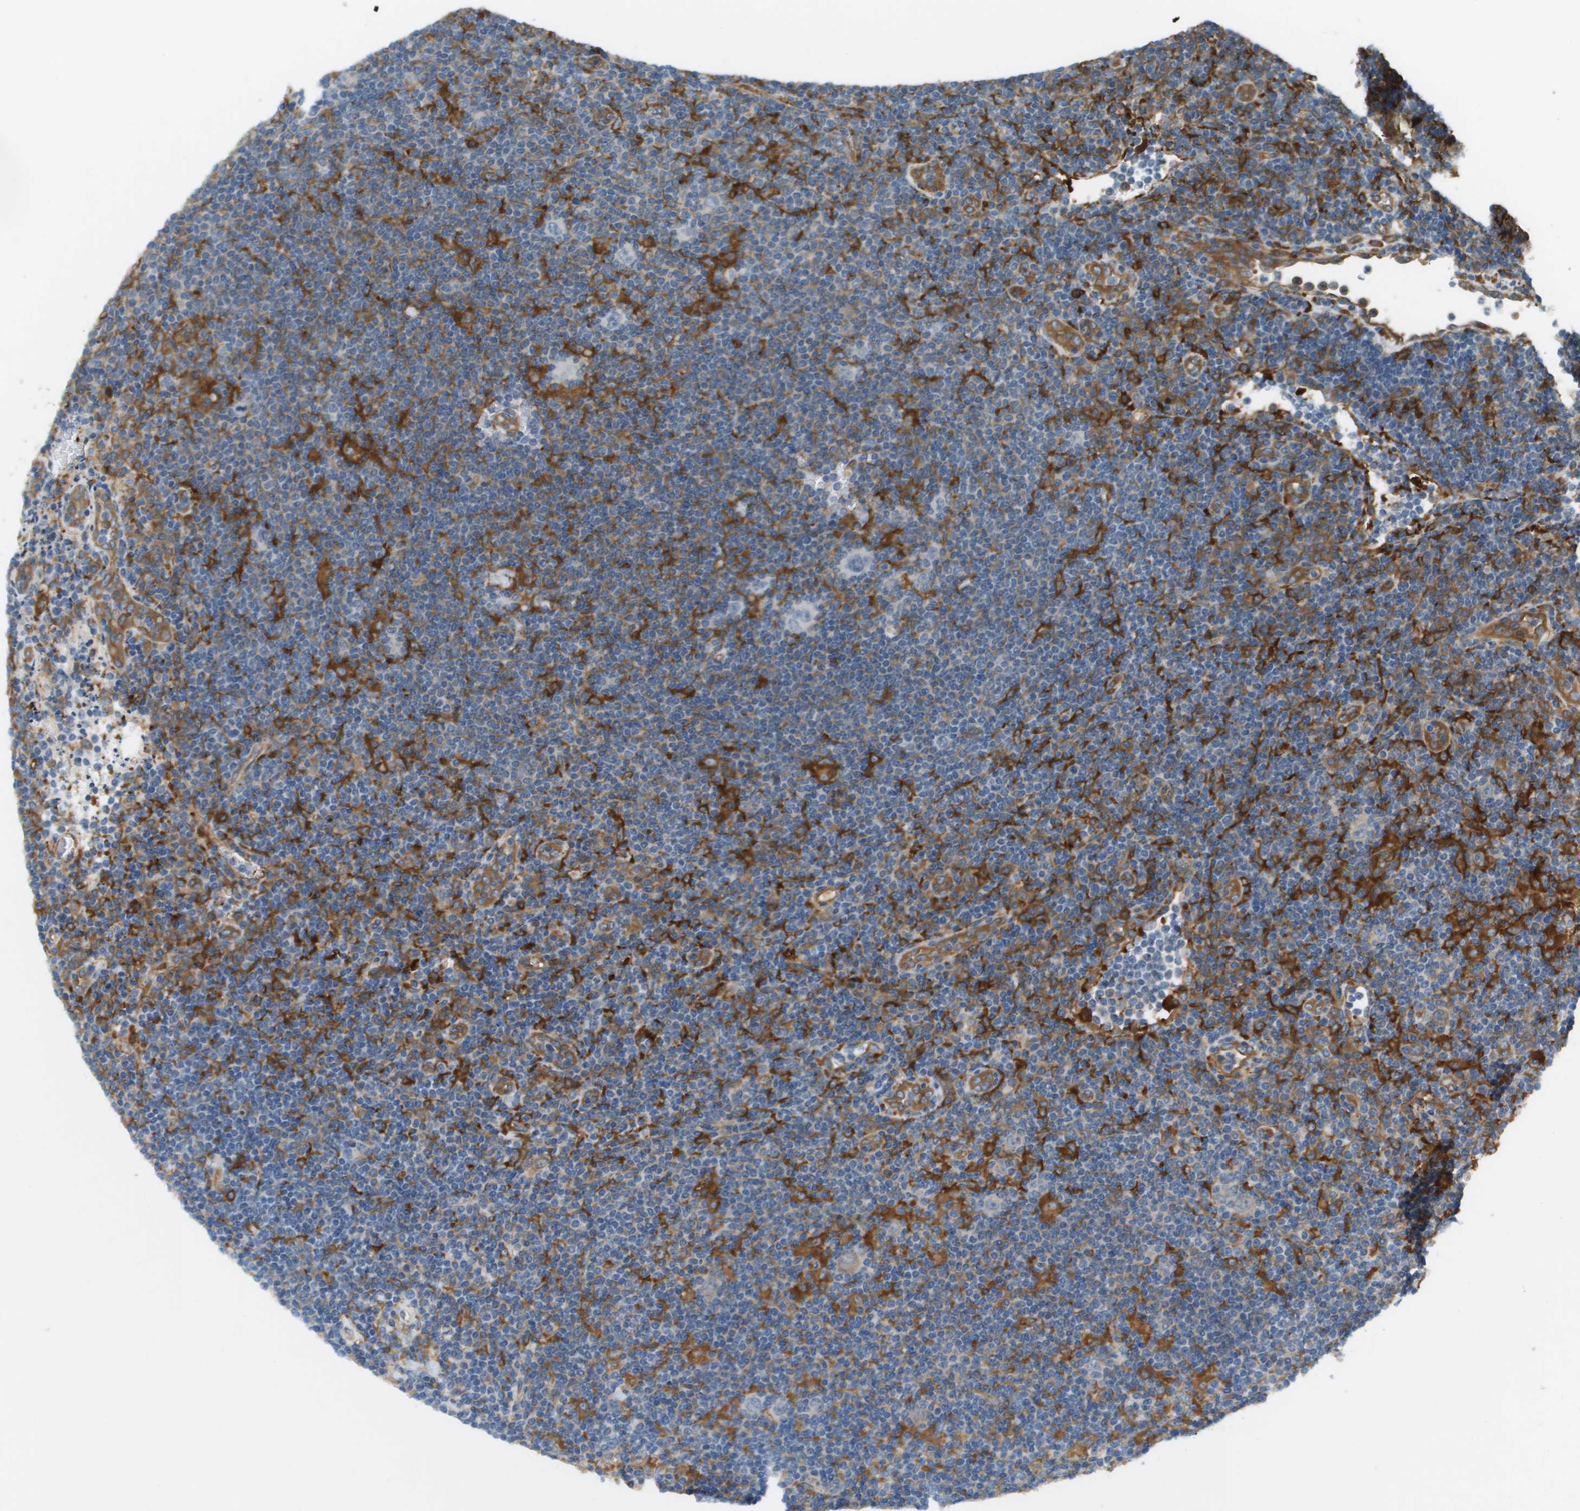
{"staining": {"intensity": "weak", "quantity": "<25%", "location": "cytoplasmic/membranous"}, "tissue": "lymphoma", "cell_type": "Tumor cells", "image_type": "cancer", "snomed": [{"axis": "morphology", "description": "Hodgkin's disease, NOS"}, {"axis": "topography", "description": "Lymph node"}], "caption": "Photomicrograph shows no significant protein positivity in tumor cells of Hodgkin's disease.", "gene": "CORO1B", "patient": {"sex": "female", "age": 57}}